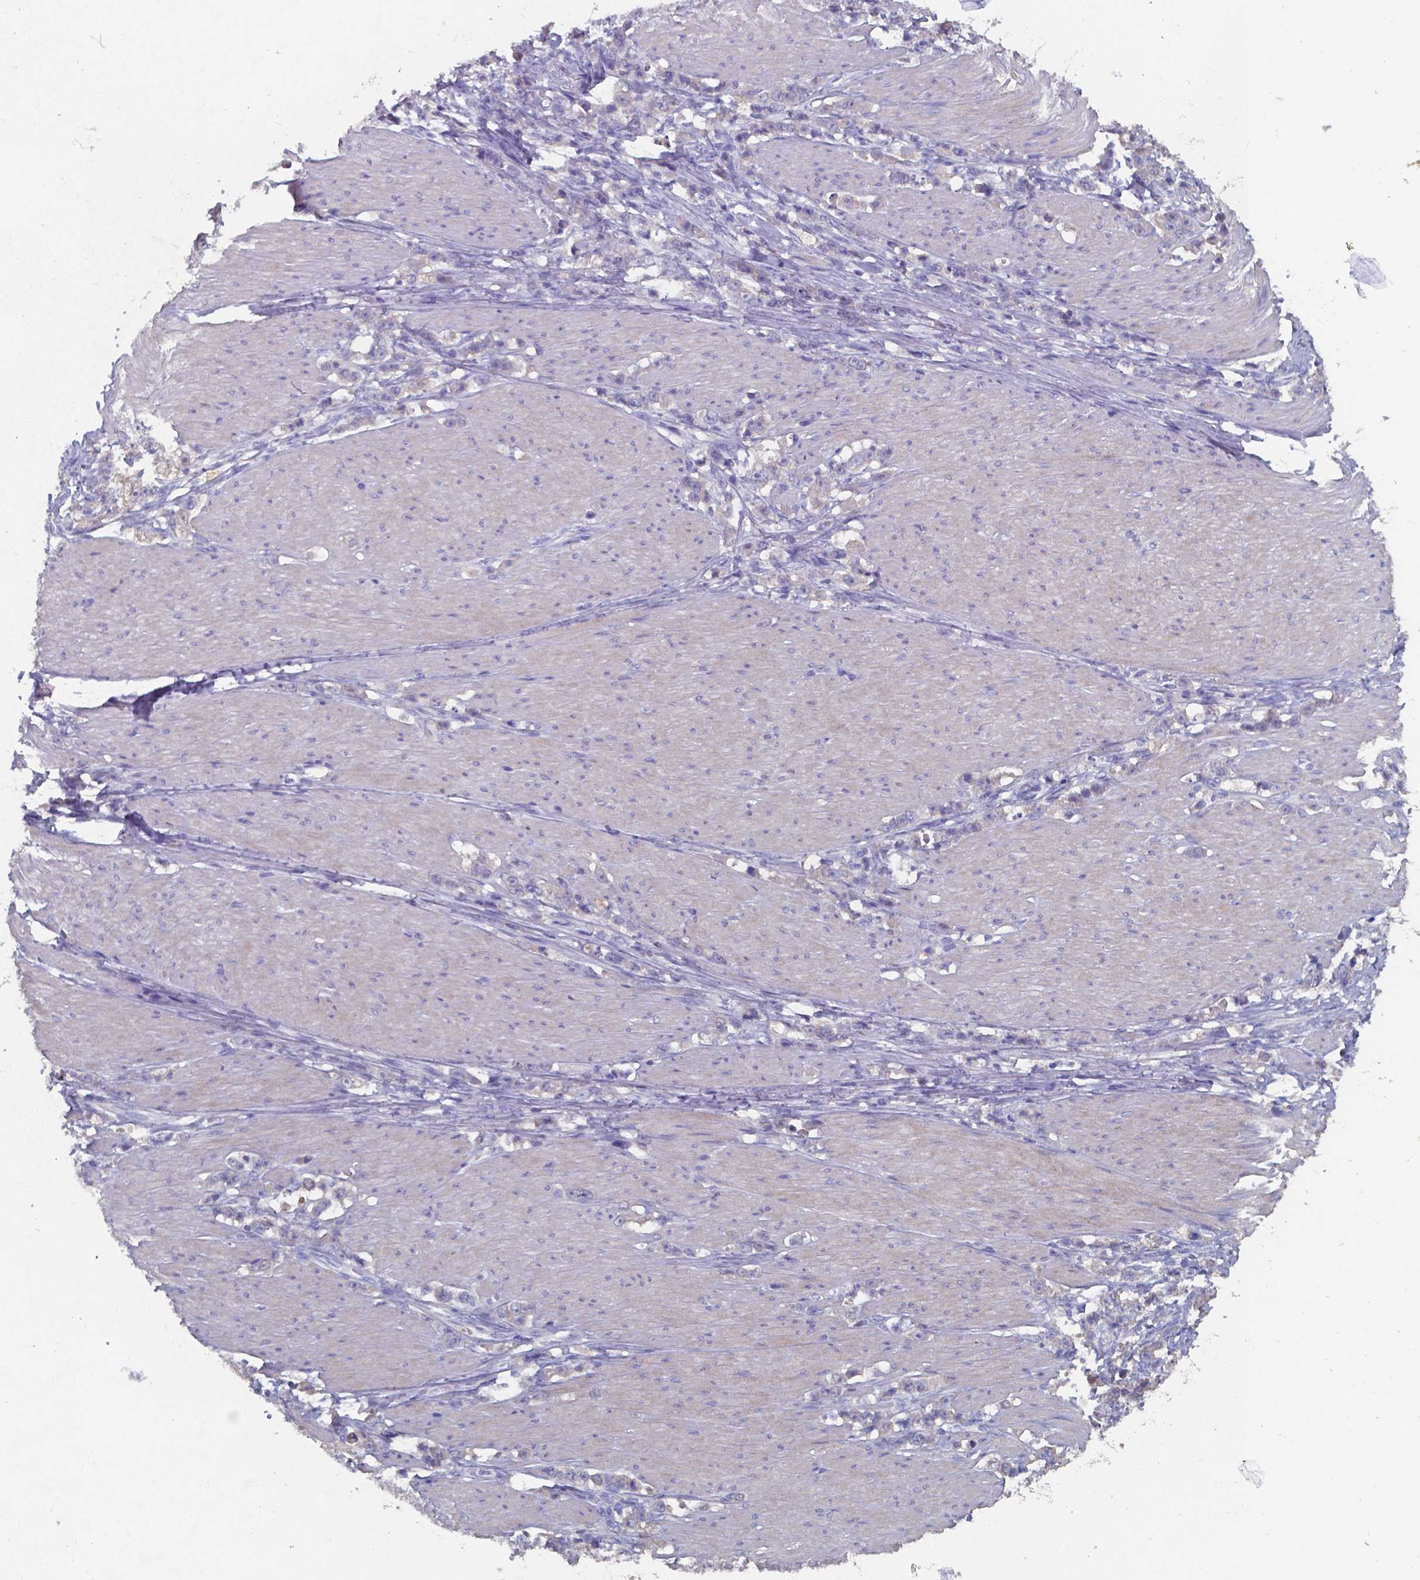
{"staining": {"intensity": "negative", "quantity": "none", "location": "none"}, "tissue": "stomach cancer", "cell_type": "Tumor cells", "image_type": "cancer", "snomed": [{"axis": "morphology", "description": "Adenocarcinoma, NOS"}, {"axis": "topography", "description": "Stomach, lower"}], "caption": "Stomach cancer (adenocarcinoma) stained for a protein using immunohistochemistry reveals no staining tumor cells.", "gene": "FOXJ1", "patient": {"sex": "male", "age": 88}}